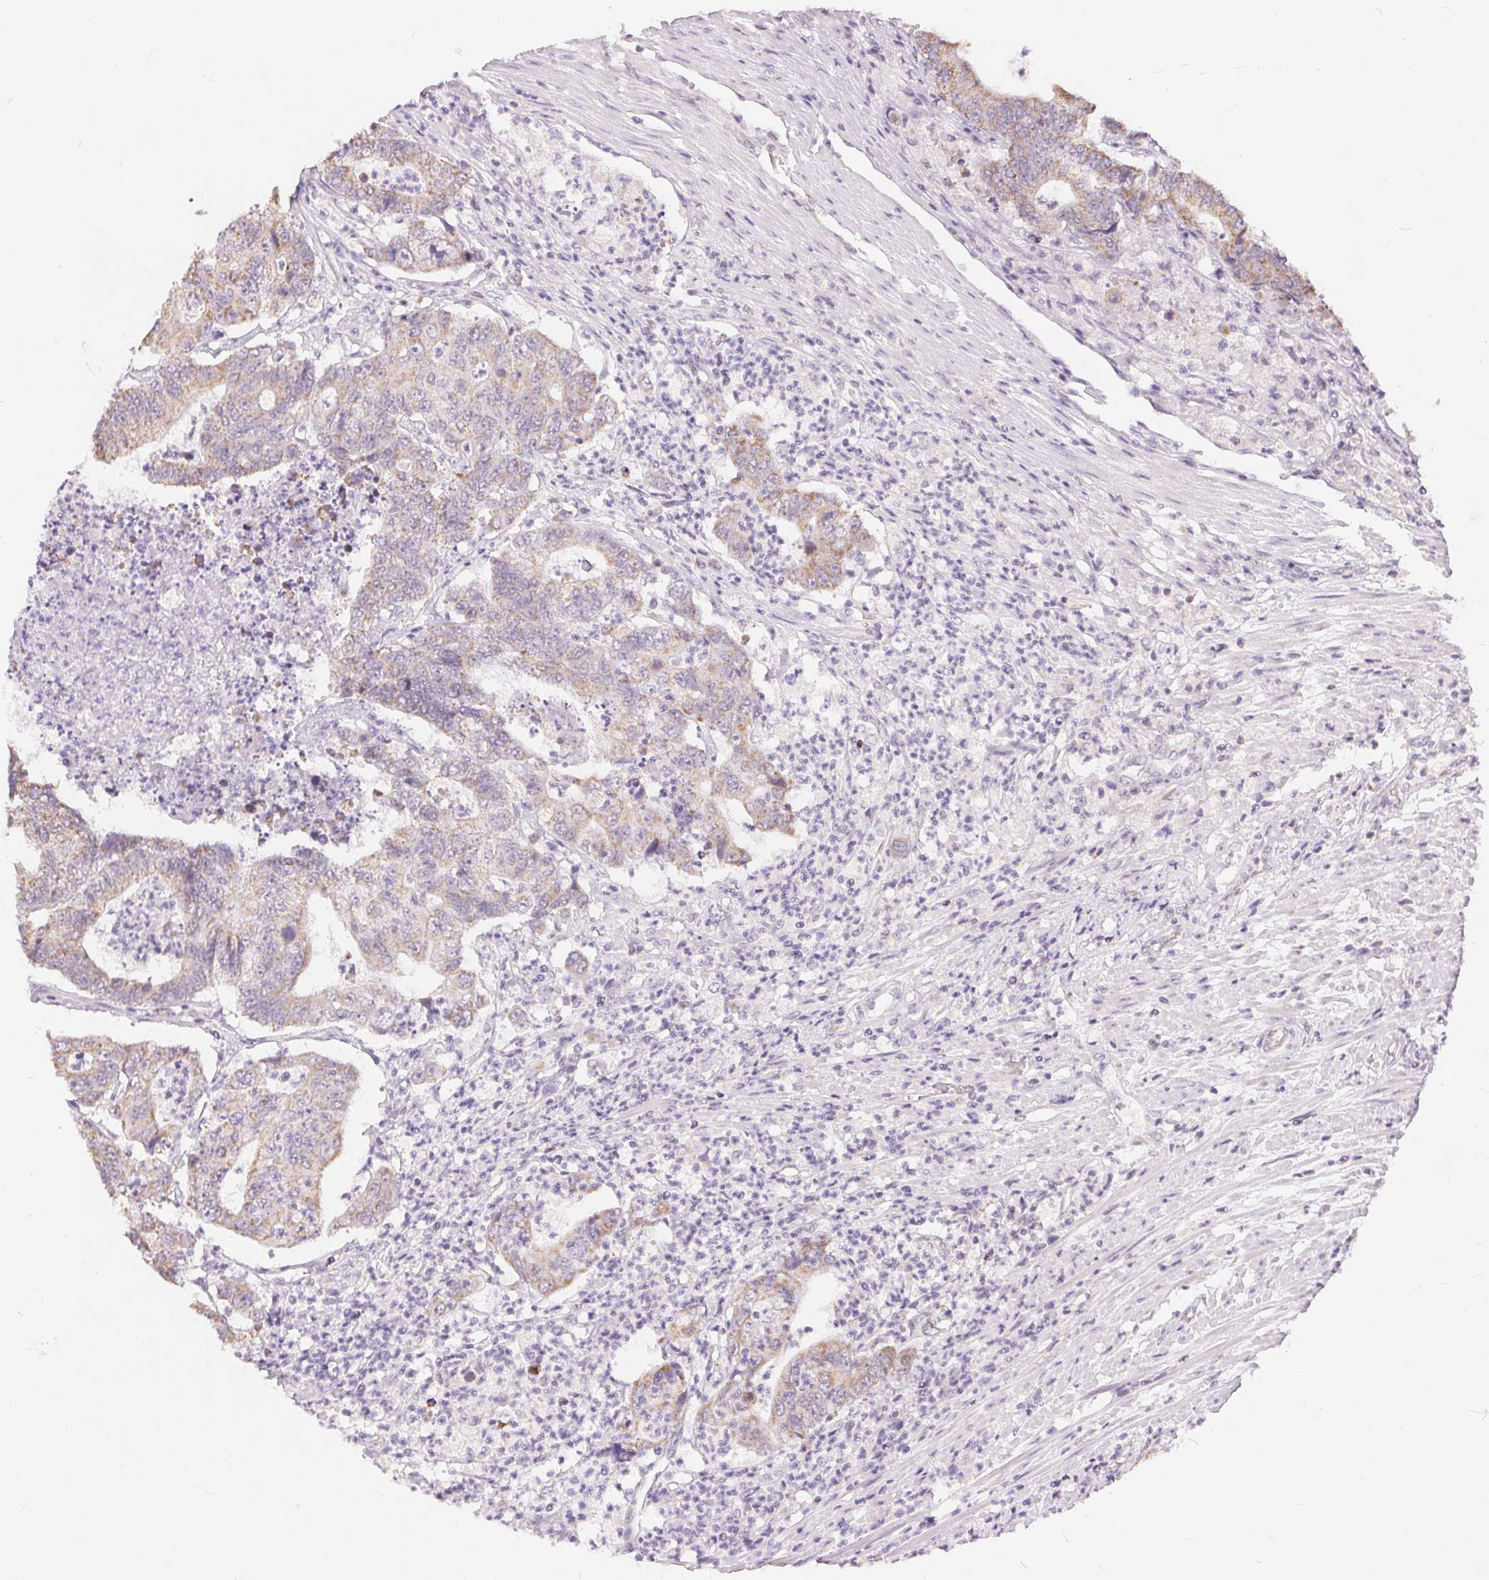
{"staining": {"intensity": "weak", "quantity": "25%-75%", "location": "cytoplasmic/membranous"}, "tissue": "colorectal cancer", "cell_type": "Tumor cells", "image_type": "cancer", "snomed": [{"axis": "morphology", "description": "Adenocarcinoma, NOS"}, {"axis": "topography", "description": "Colon"}], "caption": "High-magnification brightfield microscopy of colorectal adenocarcinoma stained with DAB (3,3'-diaminobenzidine) (brown) and counterstained with hematoxylin (blue). tumor cells exhibit weak cytoplasmic/membranous positivity is identified in approximately25%-75% of cells.", "gene": "POU2F2", "patient": {"sex": "female", "age": 48}}